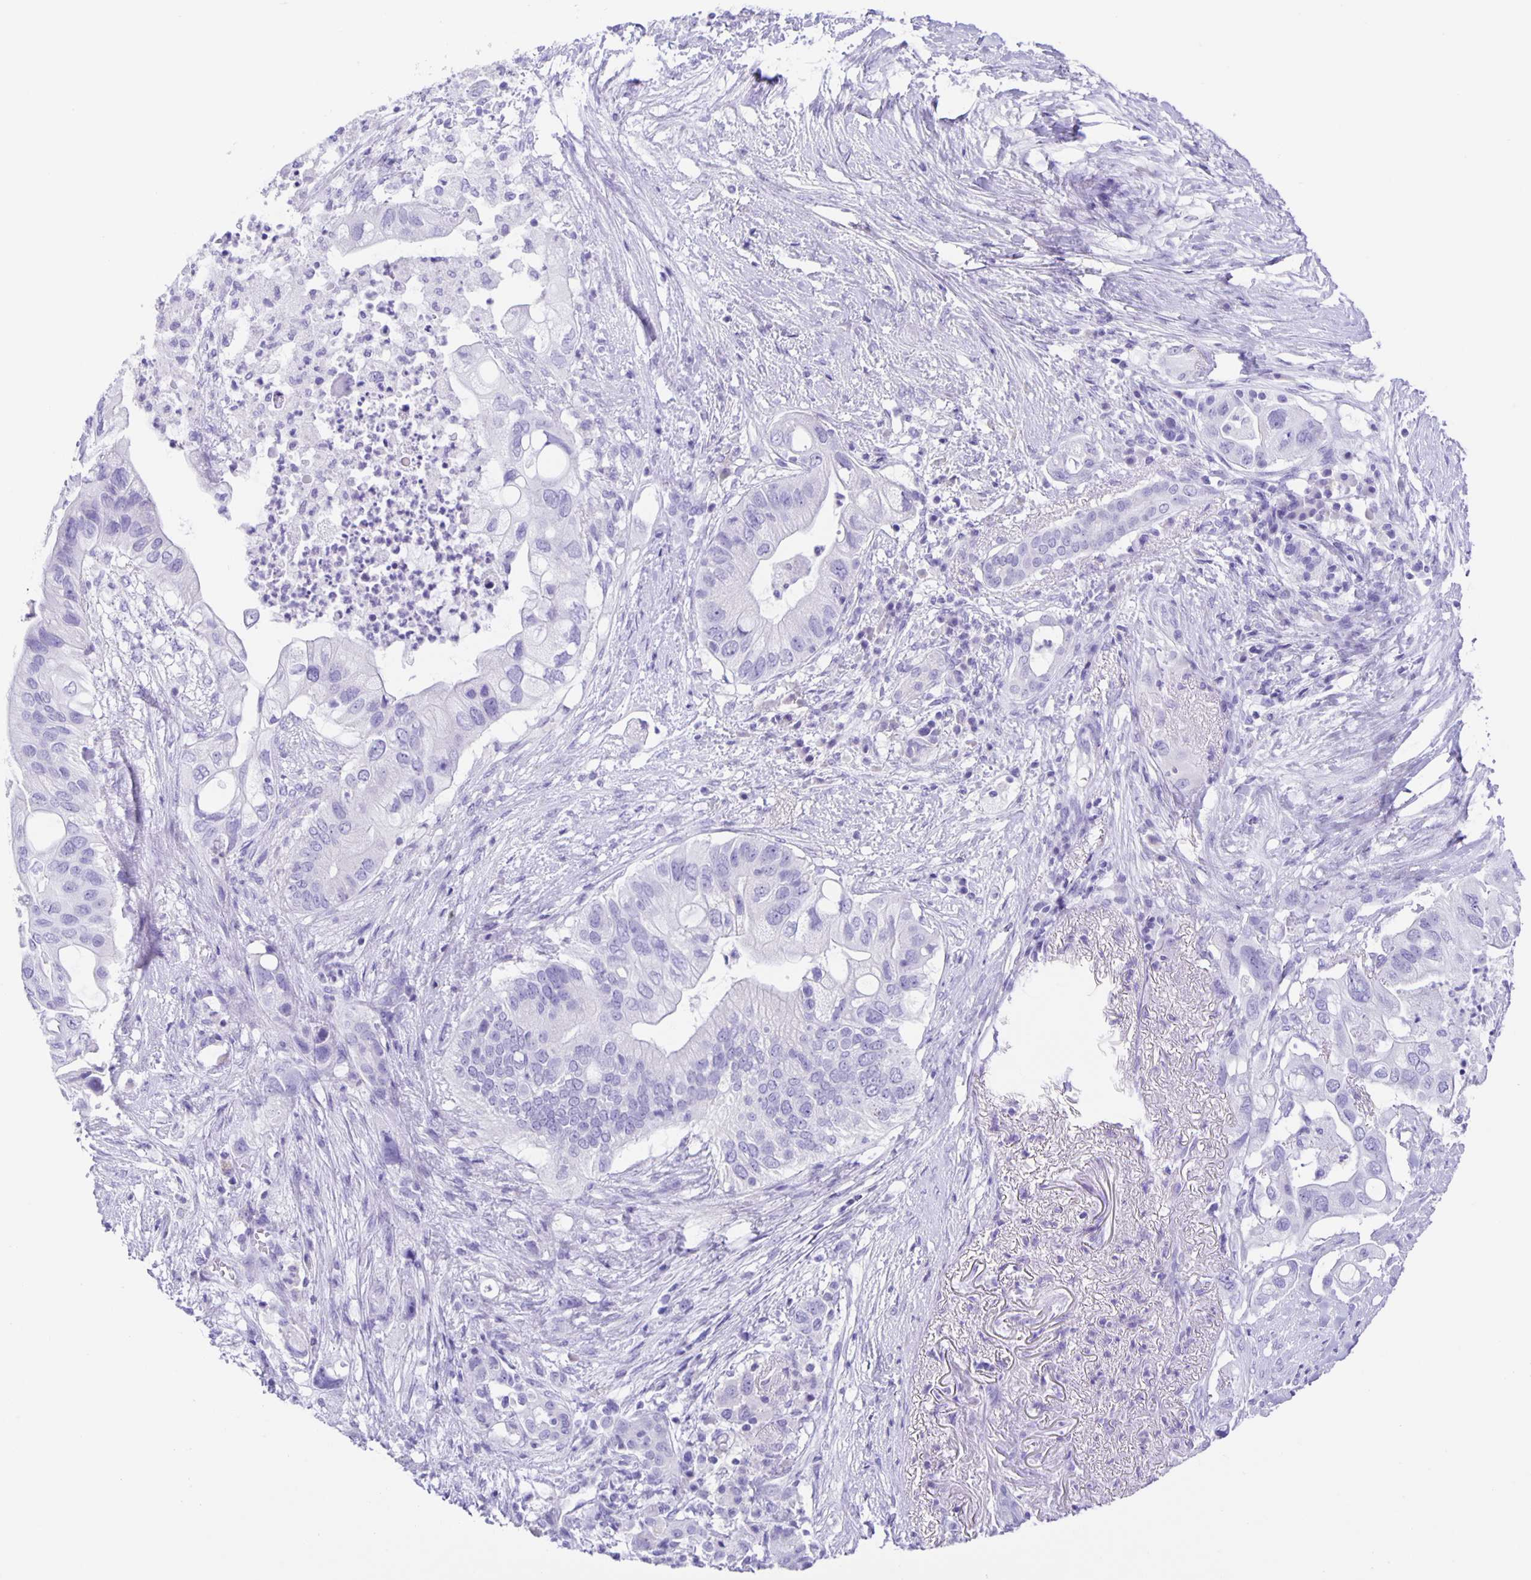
{"staining": {"intensity": "negative", "quantity": "none", "location": "none"}, "tissue": "pancreatic cancer", "cell_type": "Tumor cells", "image_type": "cancer", "snomed": [{"axis": "morphology", "description": "Adenocarcinoma, NOS"}, {"axis": "topography", "description": "Pancreas"}], "caption": "The histopathology image displays no significant staining in tumor cells of pancreatic cancer (adenocarcinoma).", "gene": "GUCA2A", "patient": {"sex": "female", "age": 72}}